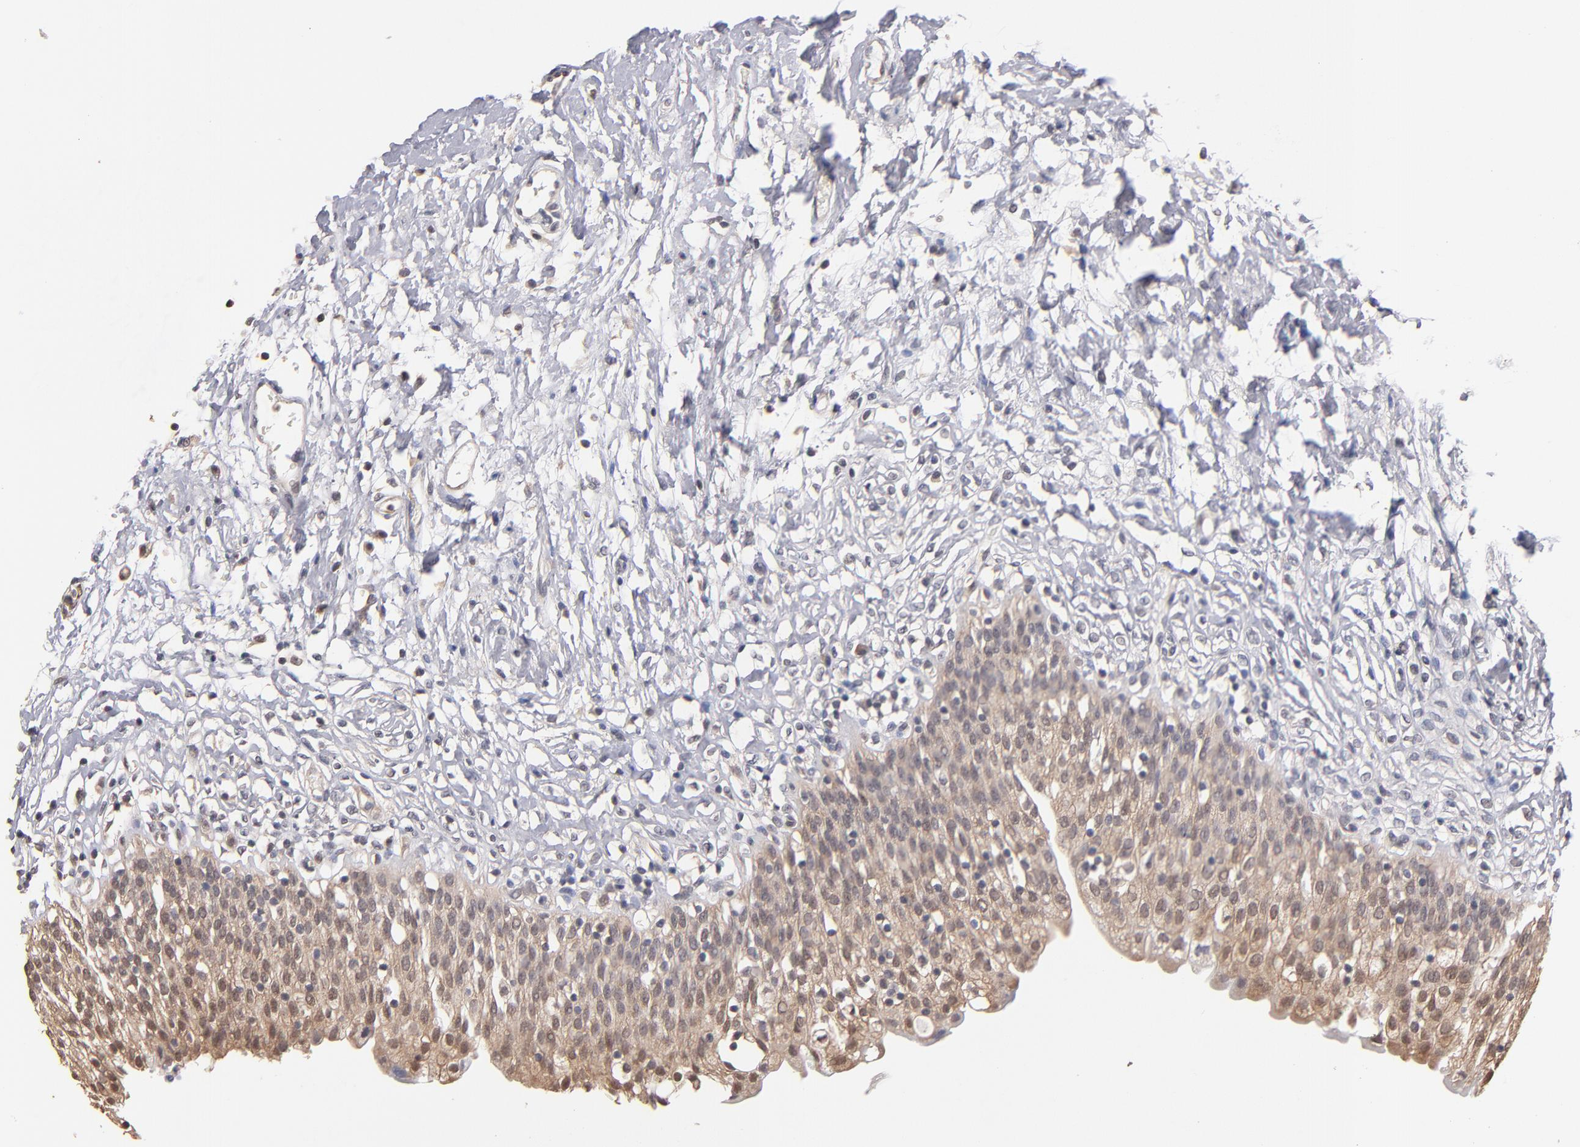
{"staining": {"intensity": "weak", "quantity": ">75%", "location": "cytoplasmic/membranous"}, "tissue": "urinary bladder", "cell_type": "Urothelial cells", "image_type": "normal", "snomed": [{"axis": "morphology", "description": "Normal tissue, NOS"}, {"axis": "topography", "description": "Urinary bladder"}], "caption": "Protein expression analysis of unremarkable urinary bladder exhibits weak cytoplasmic/membranous expression in about >75% of urothelial cells. The staining is performed using DAB (3,3'-diaminobenzidine) brown chromogen to label protein expression. The nuclei are counter-stained blue using hematoxylin.", "gene": "PSMD10", "patient": {"sex": "female", "age": 80}}